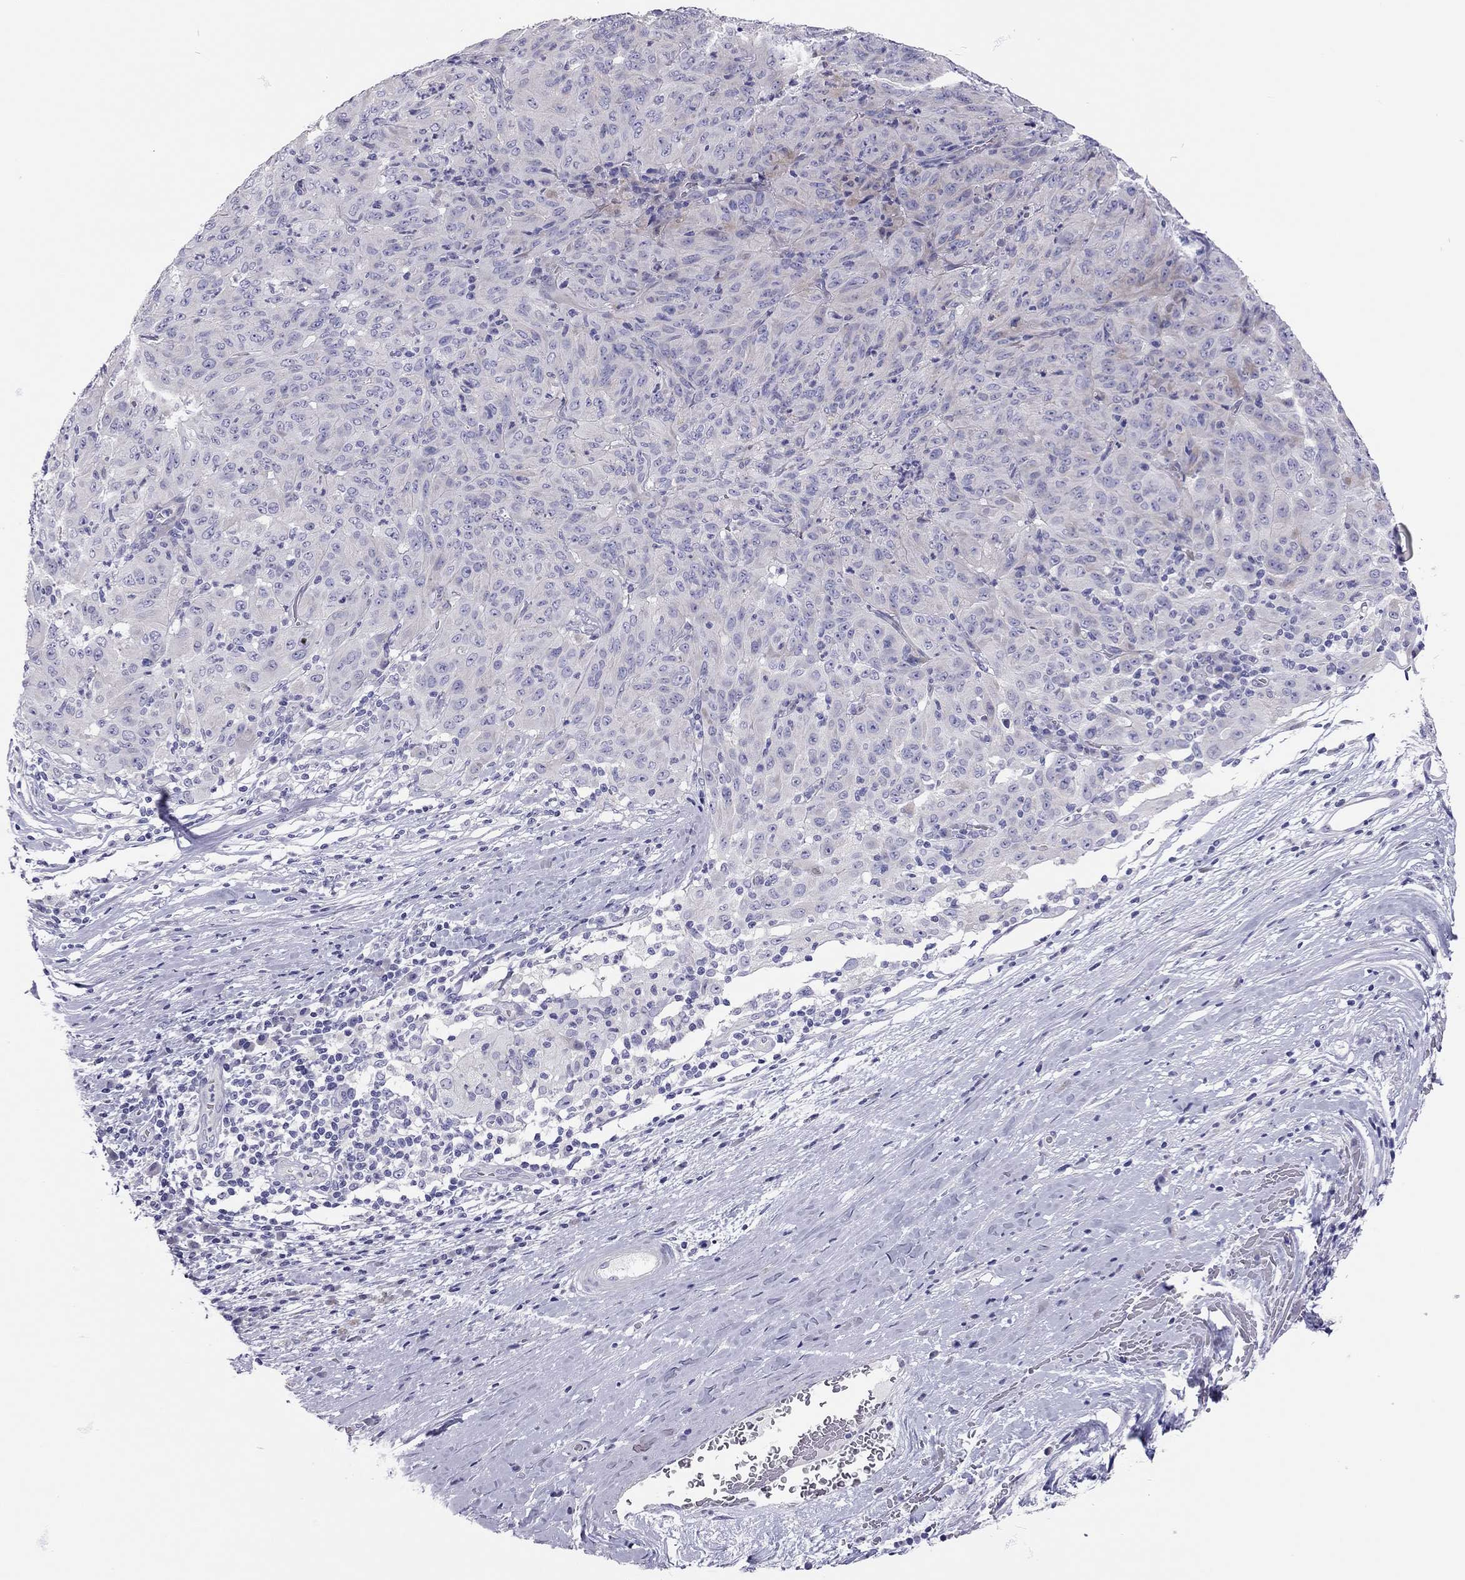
{"staining": {"intensity": "negative", "quantity": "none", "location": "none"}, "tissue": "pancreatic cancer", "cell_type": "Tumor cells", "image_type": "cancer", "snomed": [{"axis": "morphology", "description": "Adenocarcinoma, NOS"}, {"axis": "topography", "description": "Pancreas"}], "caption": "A high-resolution image shows immunohistochemistry staining of adenocarcinoma (pancreatic), which shows no significant expression in tumor cells.", "gene": "SCARB1", "patient": {"sex": "male", "age": 63}}